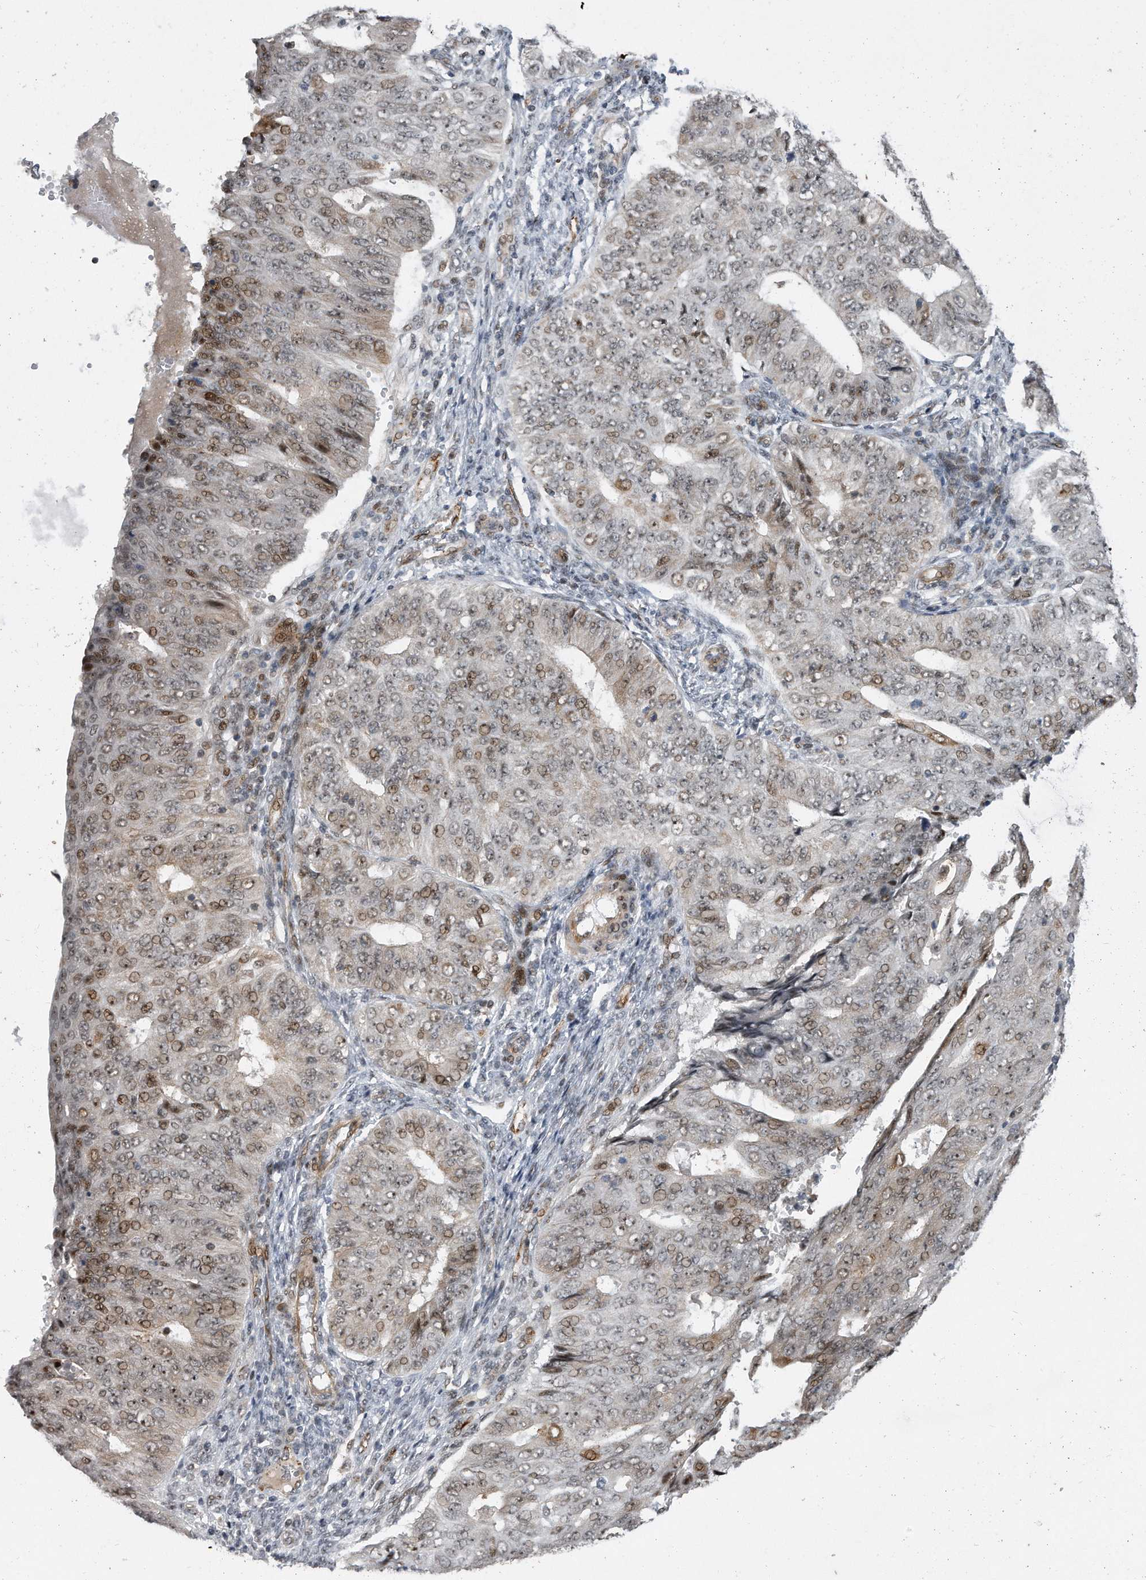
{"staining": {"intensity": "moderate", "quantity": "25%-75%", "location": "nuclear"}, "tissue": "endometrial cancer", "cell_type": "Tumor cells", "image_type": "cancer", "snomed": [{"axis": "morphology", "description": "Adenocarcinoma, NOS"}, {"axis": "topography", "description": "Endometrium"}], "caption": "Endometrial adenocarcinoma stained with IHC shows moderate nuclear positivity in about 25%-75% of tumor cells. (DAB IHC, brown staining for protein, blue staining for nuclei).", "gene": "PGBD2", "patient": {"sex": "female", "age": 32}}